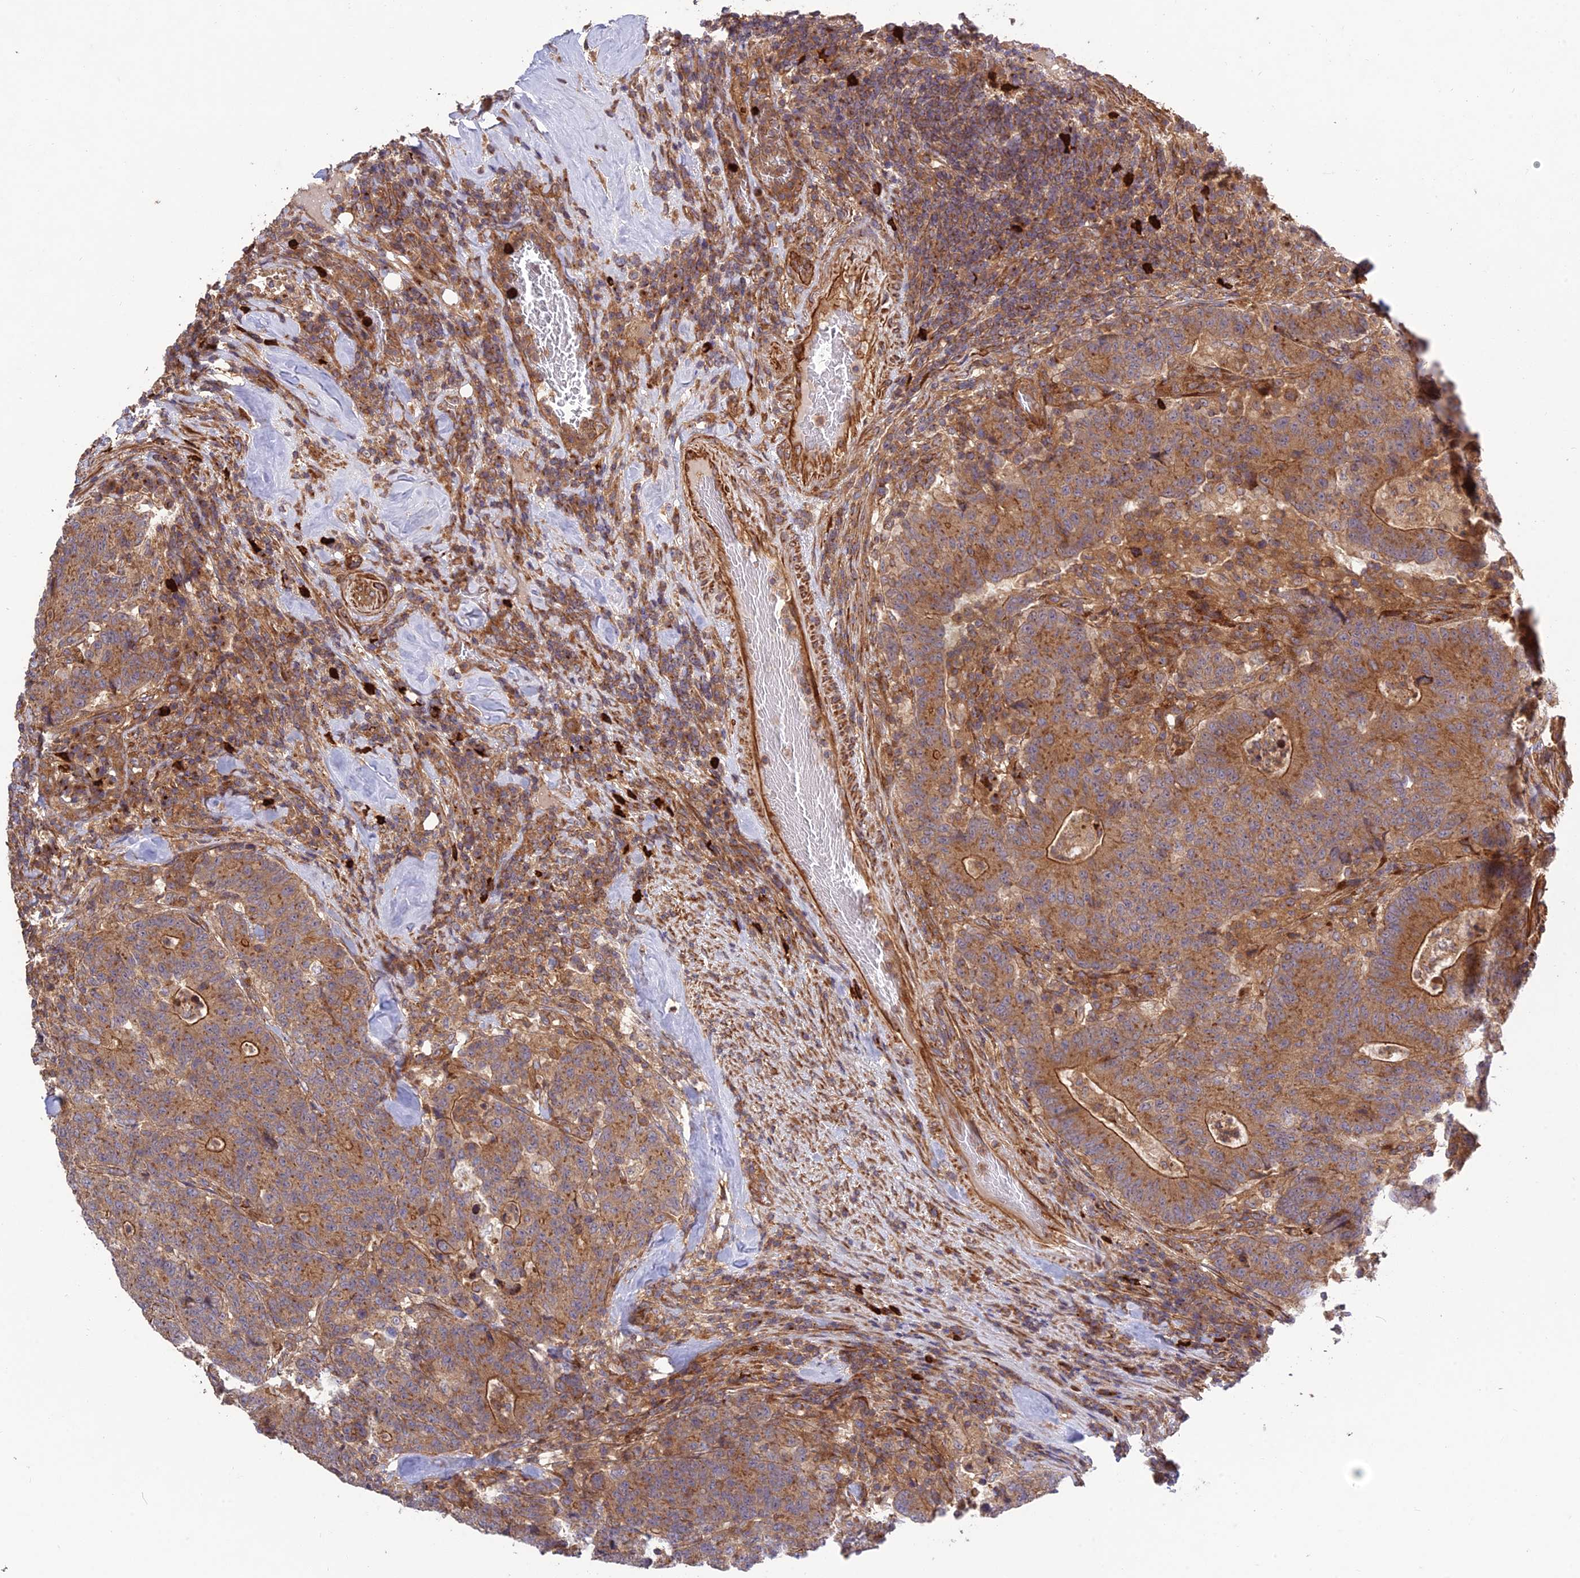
{"staining": {"intensity": "moderate", "quantity": ">75%", "location": "cytoplasmic/membranous"}, "tissue": "colorectal cancer", "cell_type": "Tumor cells", "image_type": "cancer", "snomed": [{"axis": "morphology", "description": "Normal tissue, NOS"}, {"axis": "morphology", "description": "Adenocarcinoma, NOS"}, {"axis": "topography", "description": "Colon"}], "caption": "Immunohistochemical staining of colorectal adenocarcinoma demonstrates moderate cytoplasmic/membranous protein positivity in about >75% of tumor cells. (DAB (3,3'-diaminobenzidine) IHC, brown staining for protein, blue staining for nuclei).", "gene": "TMEM131L", "patient": {"sex": "female", "age": 75}}